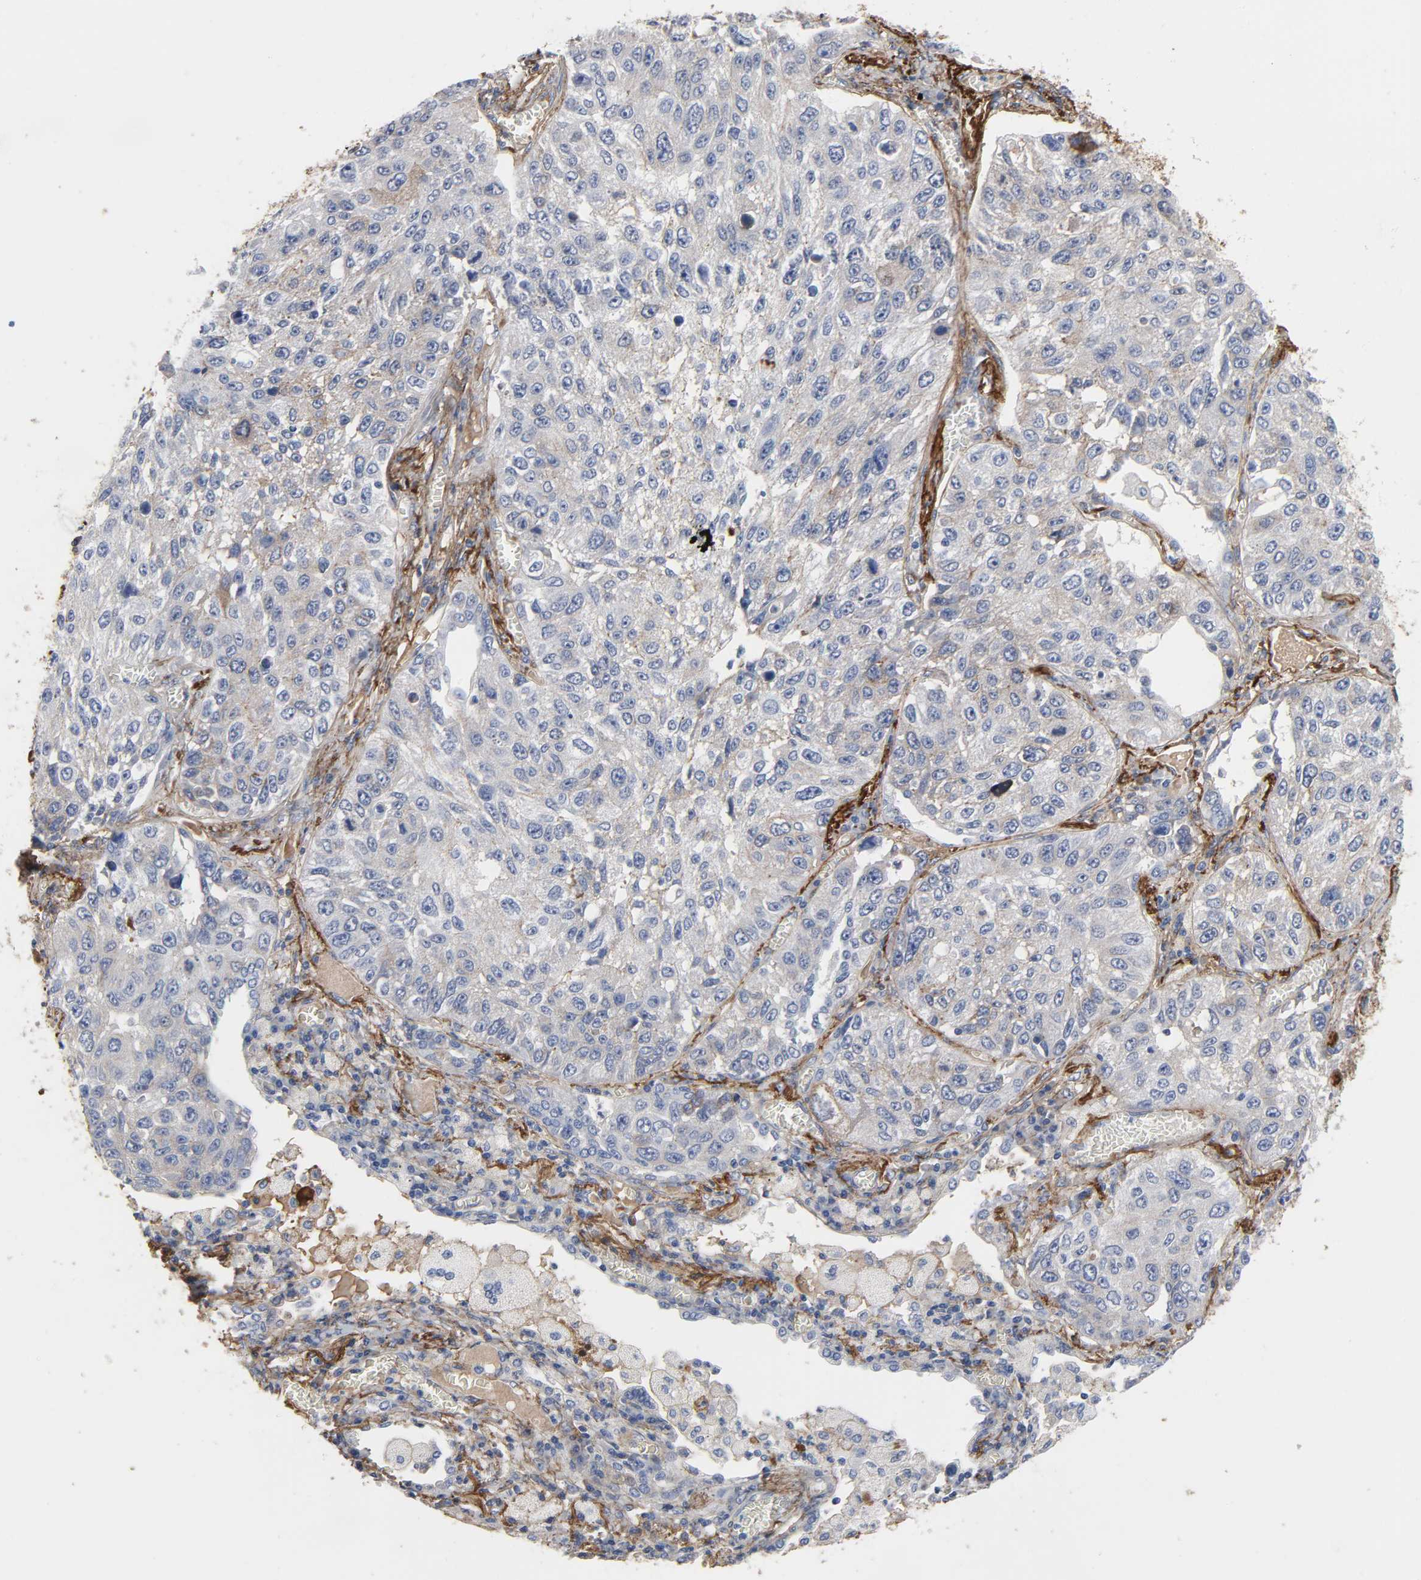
{"staining": {"intensity": "negative", "quantity": "none", "location": "none"}, "tissue": "lung cancer", "cell_type": "Tumor cells", "image_type": "cancer", "snomed": [{"axis": "morphology", "description": "Squamous cell carcinoma, NOS"}, {"axis": "topography", "description": "Lung"}], "caption": "Immunohistochemistry (IHC) image of neoplastic tissue: lung squamous cell carcinoma stained with DAB exhibits no significant protein staining in tumor cells.", "gene": "FBLN1", "patient": {"sex": "male", "age": 71}}